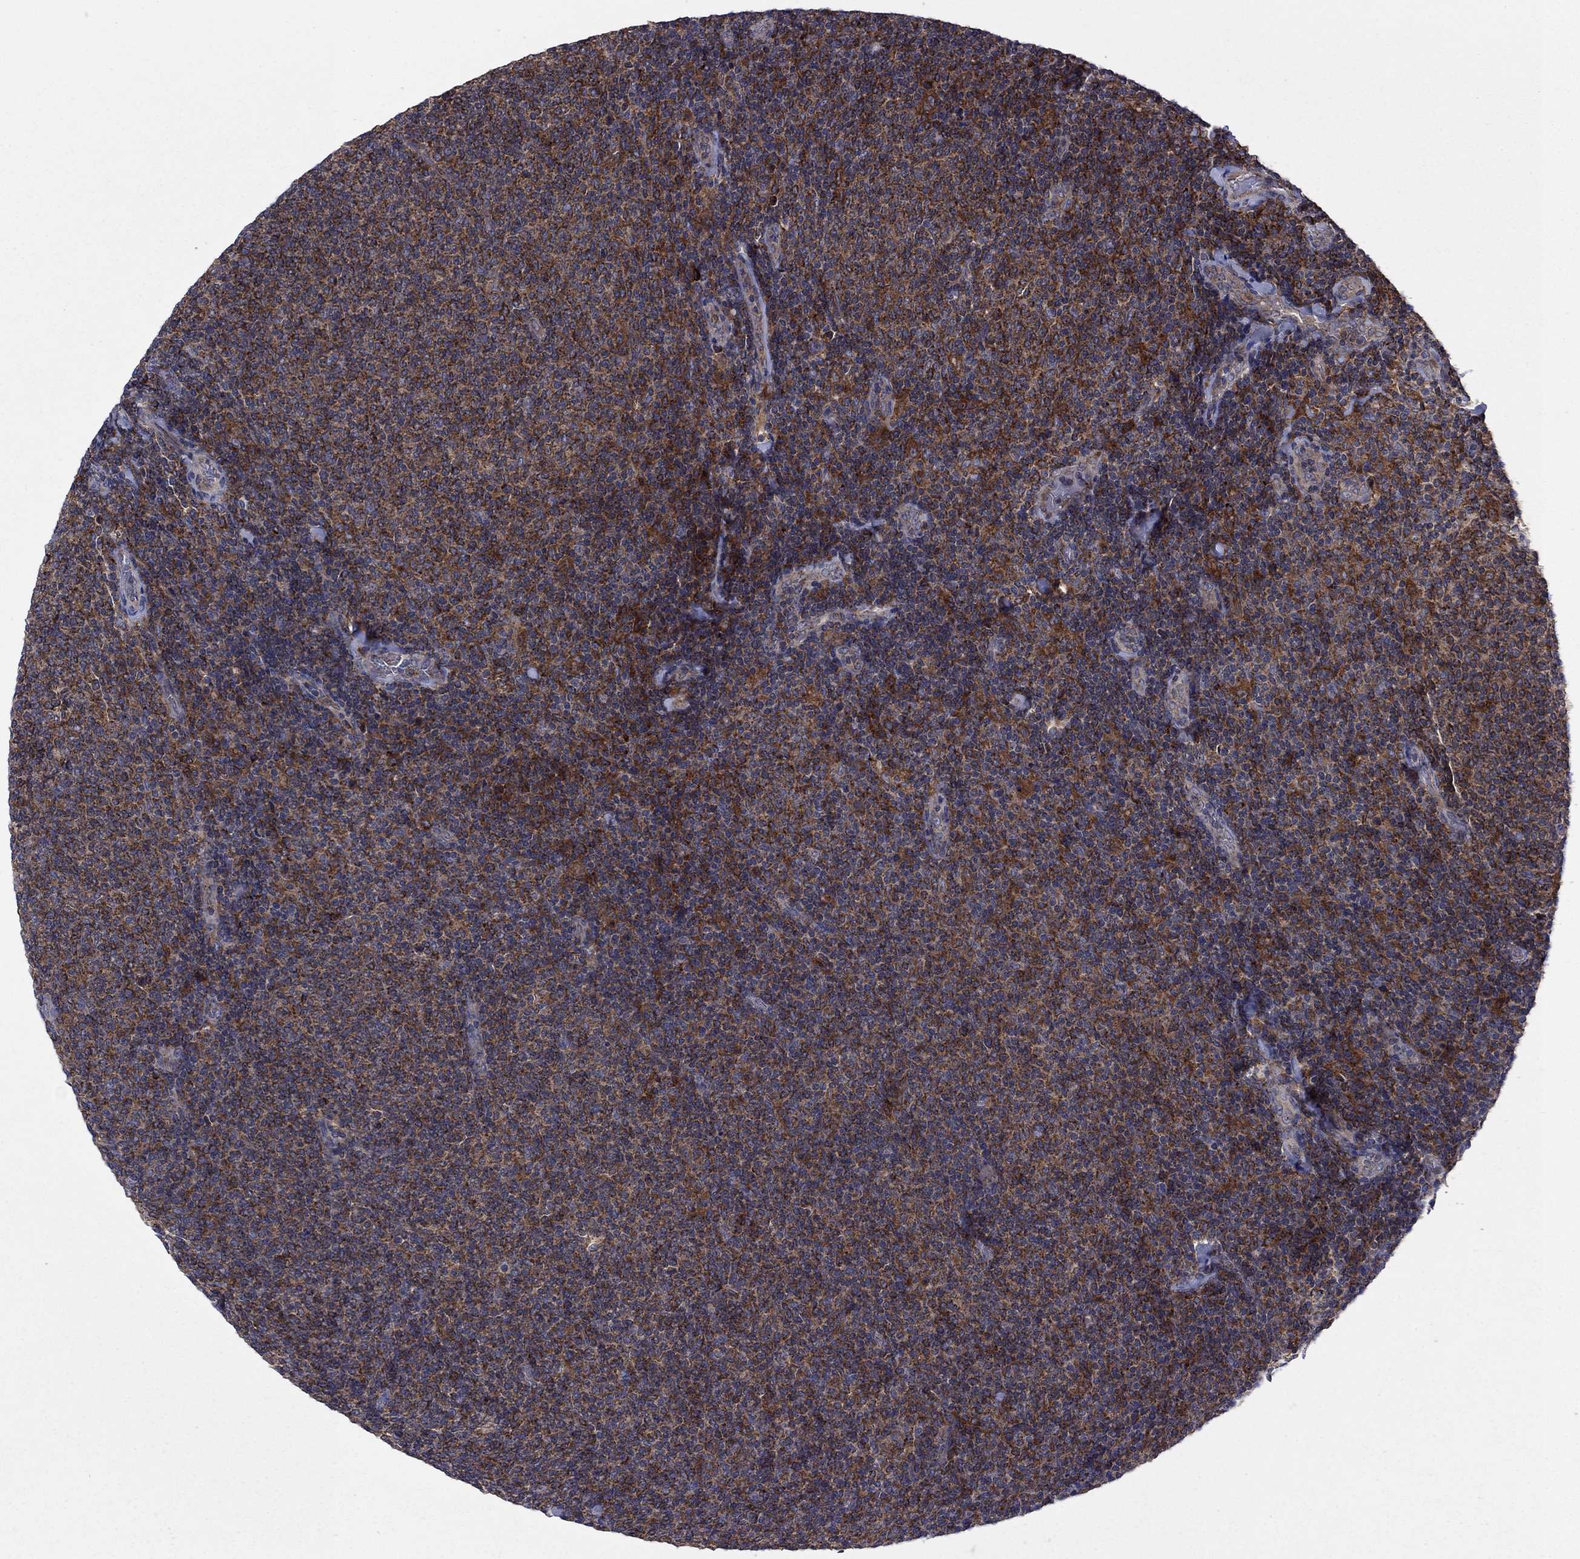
{"staining": {"intensity": "moderate", "quantity": ">75%", "location": "cytoplasmic/membranous"}, "tissue": "lymphoma", "cell_type": "Tumor cells", "image_type": "cancer", "snomed": [{"axis": "morphology", "description": "Malignant lymphoma, non-Hodgkin's type, Low grade"}, {"axis": "topography", "description": "Lymph node"}], "caption": "Moderate cytoplasmic/membranous expression for a protein is present in about >75% of tumor cells of low-grade malignant lymphoma, non-Hodgkin's type using immunohistochemistry.", "gene": "MEA1", "patient": {"sex": "male", "age": 52}}